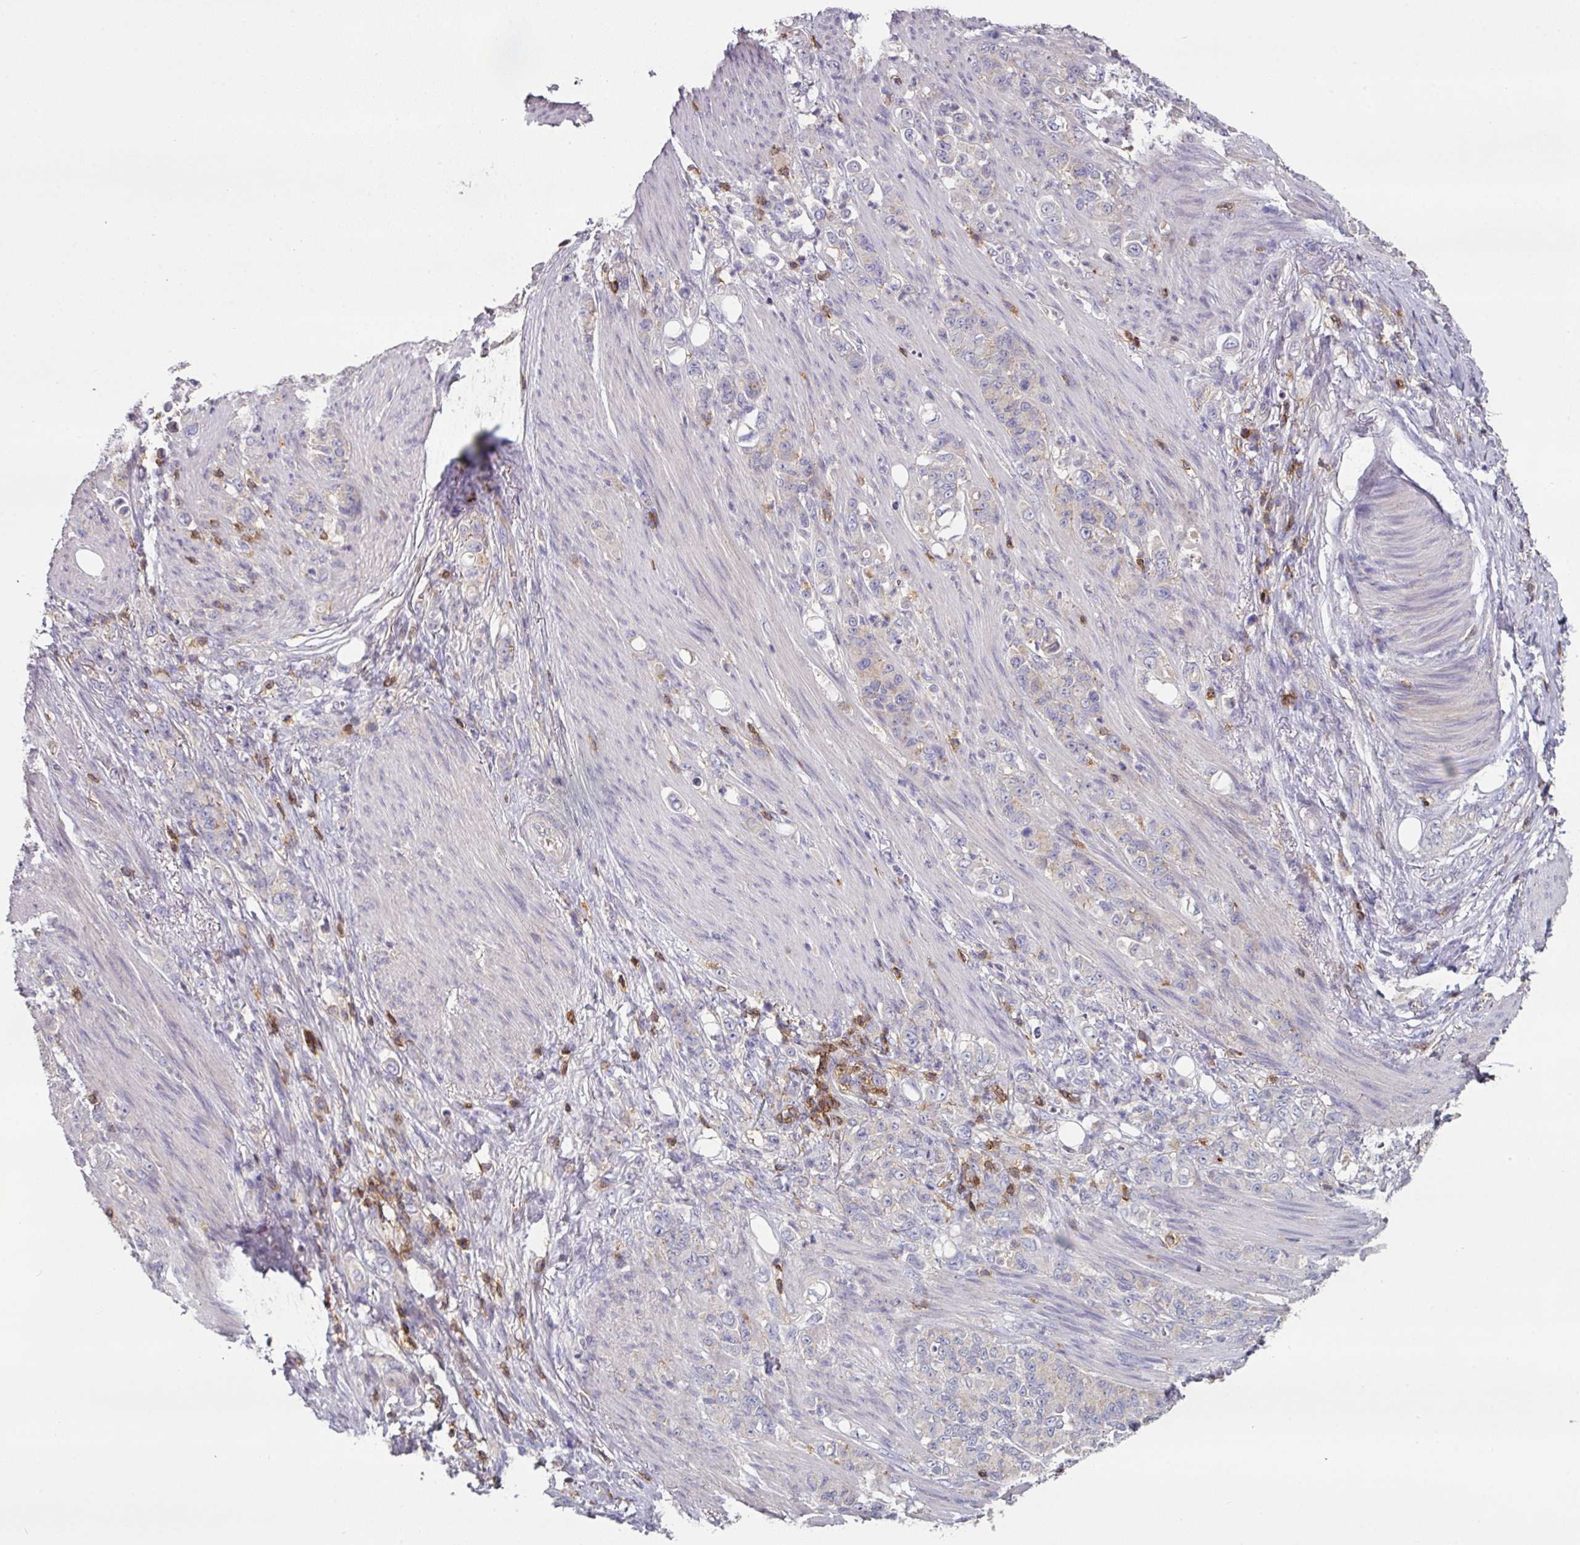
{"staining": {"intensity": "negative", "quantity": "none", "location": "none"}, "tissue": "stomach cancer", "cell_type": "Tumor cells", "image_type": "cancer", "snomed": [{"axis": "morphology", "description": "Adenocarcinoma, NOS"}, {"axis": "topography", "description": "Stomach"}], "caption": "This is an IHC photomicrograph of stomach adenocarcinoma. There is no positivity in tumor cells.", "gene": "CD3G", "patient": {"sex": "female", "age": 79}}